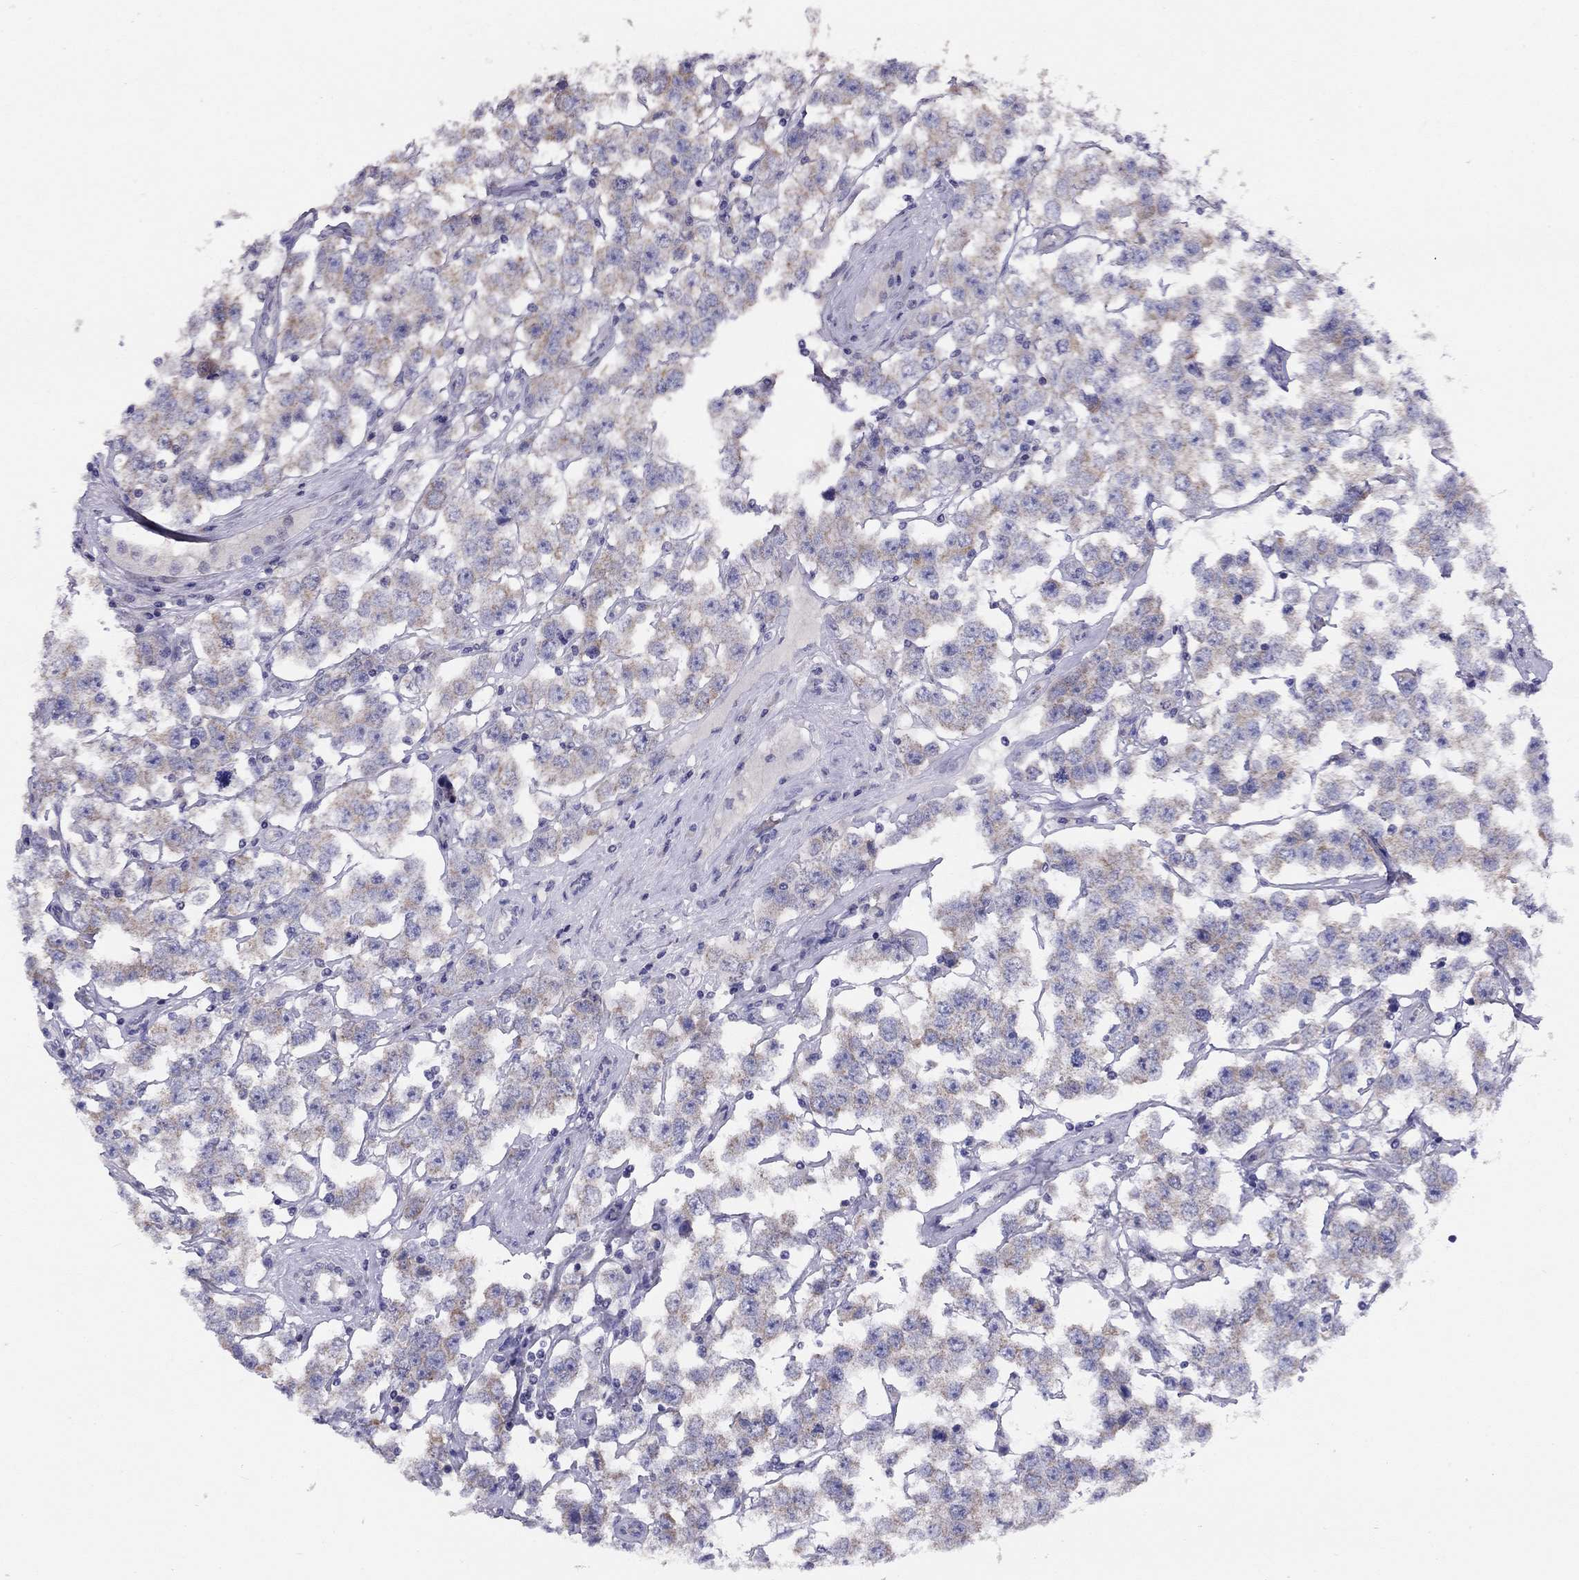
{"staining": {"intensity": "weak", "quantity": "<25%", "location": "cytoplasmic/membranous"}, "tissue": "testis cancer", "cell_type": "Tumor cells", "image_type": "cancer", "snomed": [{"axis": "morphology", "description": "Seminoma, NOS"}, {"axis": "topography", "description": "Testis"}], "caption": "This is an immunohistochemistry (IHC) photomicrograph of human seminoma (testis). There is no staining in tumor cells.", "gene": "CITED1", "patient": {"sex": "male", "age": 52}}